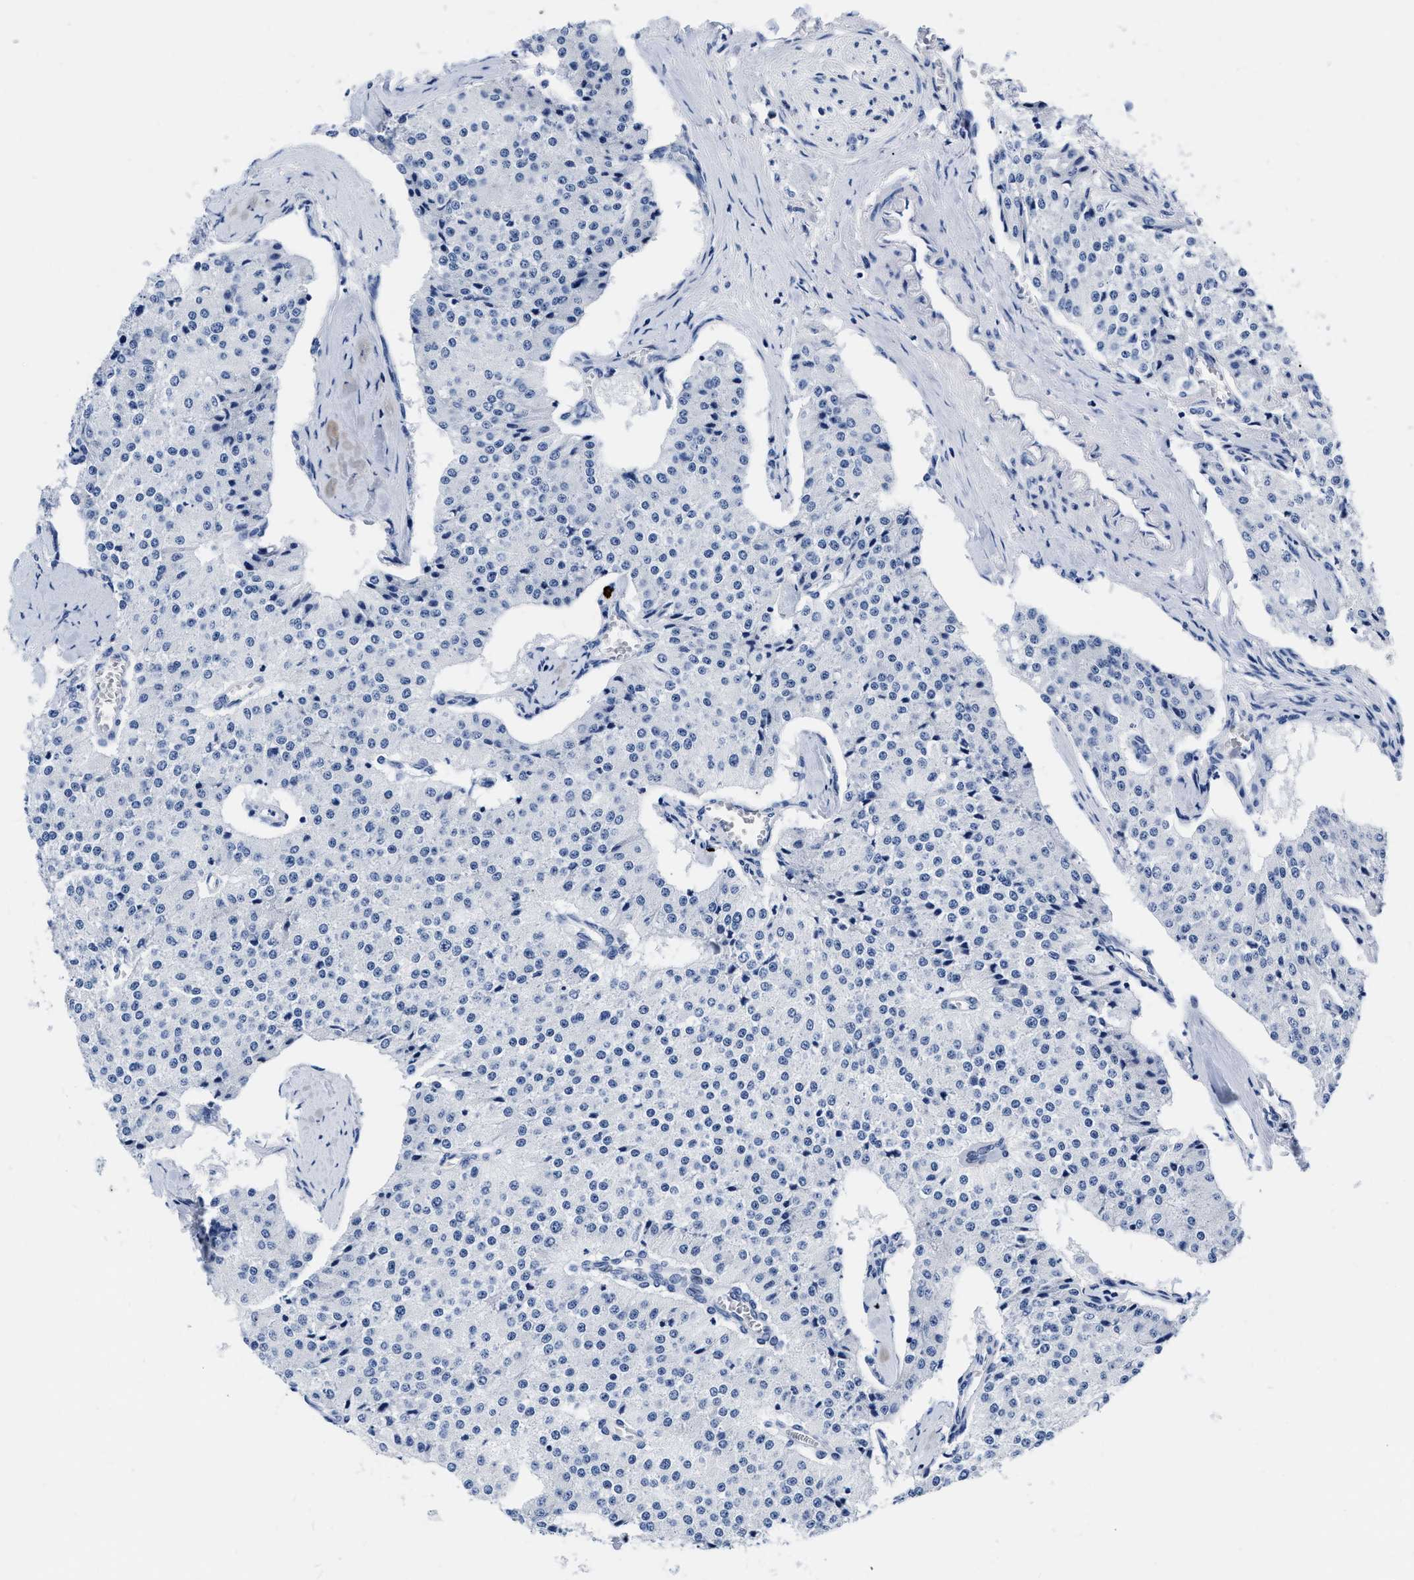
{"staining": {"intensity": "negative", "quantity": "none", "location": "none"}, "tissue": "carcinoid", "cell_type": "Tumor cells", "image_type": "cancer", "snomed": [{"axis": "morphology", "description": "Carcinoid, malignant, NOS"}, {"axis": "topography", "description": "Colon"}], "caption": "The immunohistochemistry photomicrograph has no significant positivity in tumor cells of carcinoid tissue.", "gene": "CER1", "patient": {"sex": "female", "age": 52}}